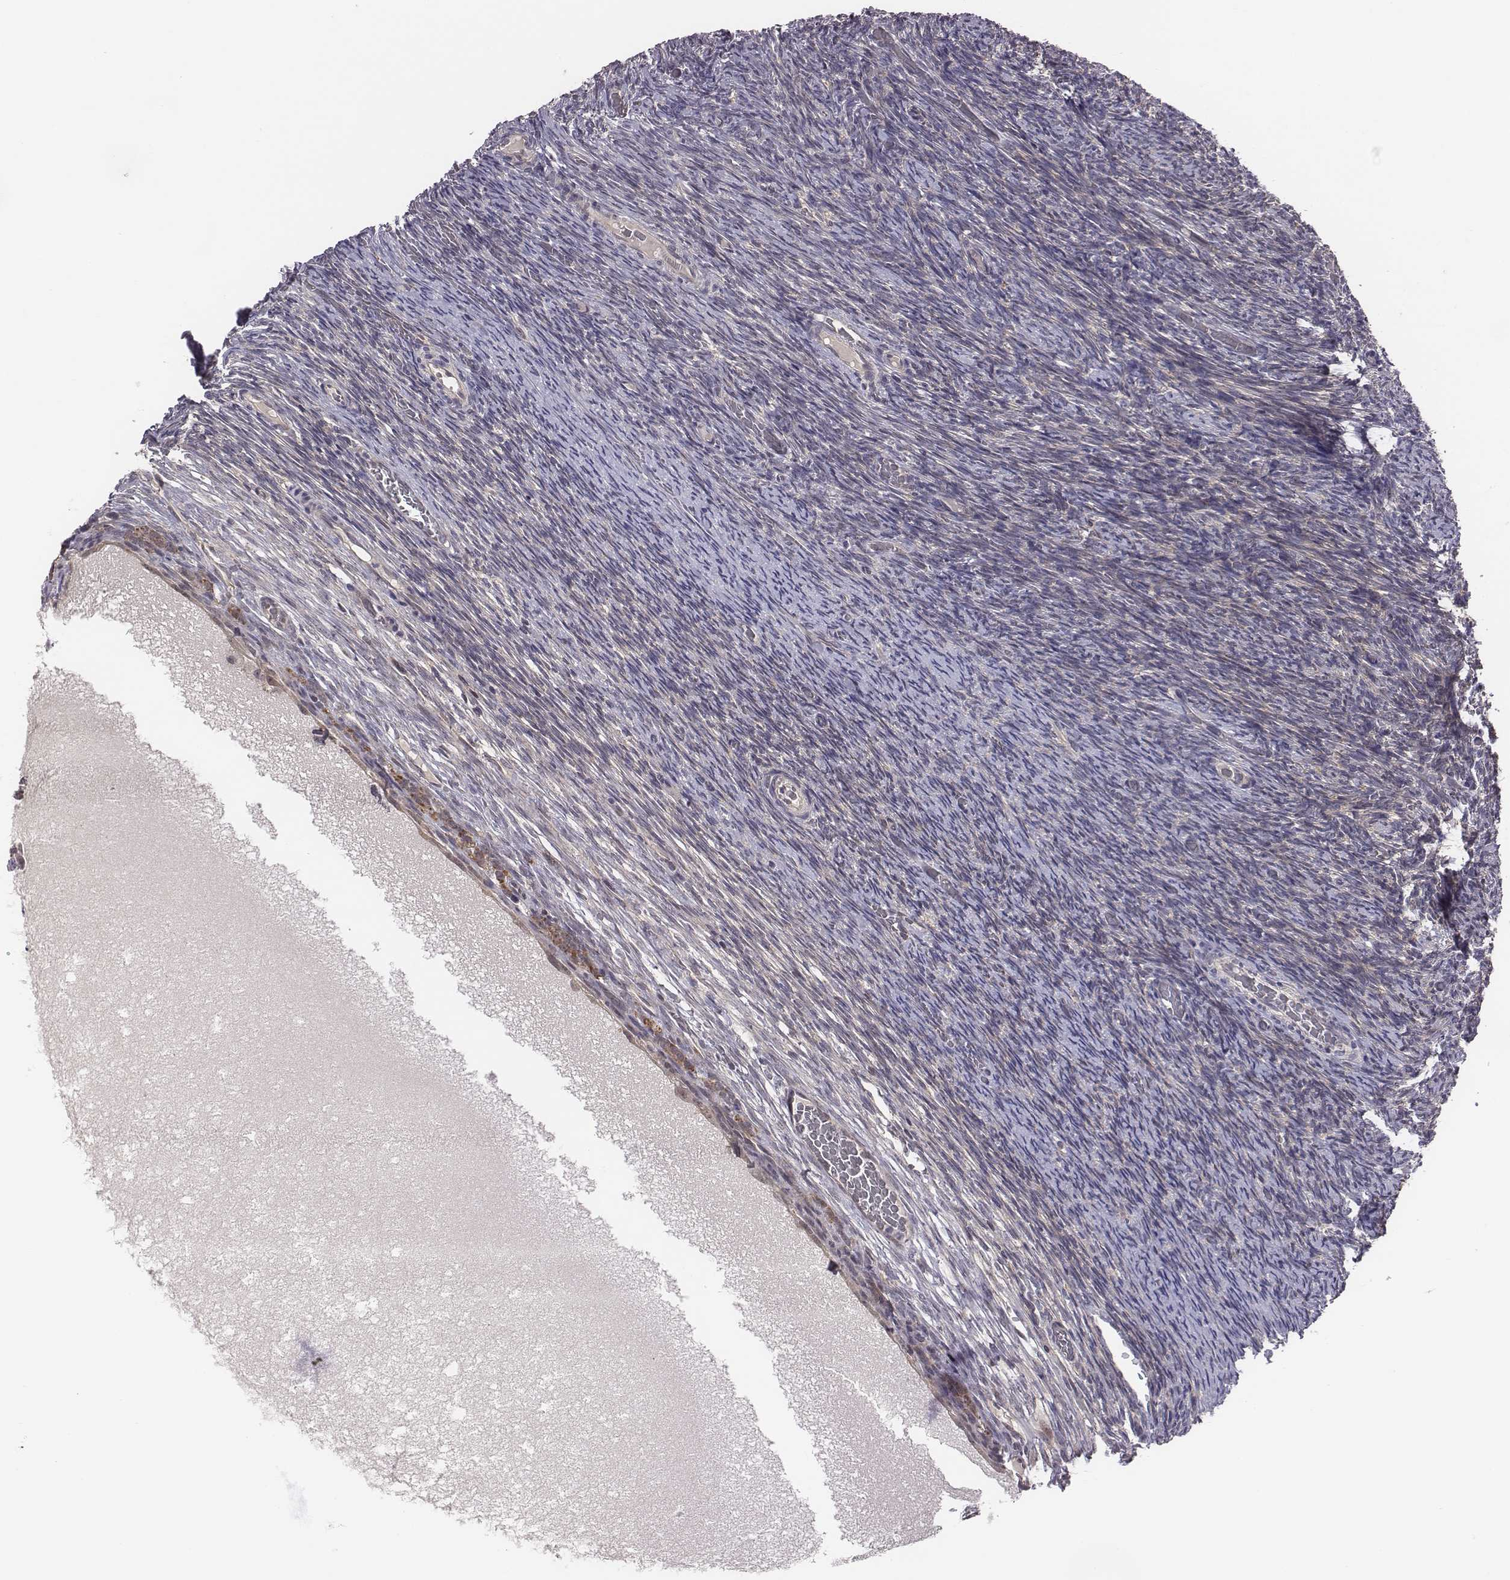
{"staining": {"intensity": "negative", "quantity": "none", "location": "none"}, "tissue": "ovary", "cell_type": "Ovarian stroma cells", "image_type": "normal", "snomed": [{"axis": "morphology", "description": "Normal tissue, NOS"}, {"axis": "topography", "description": "Ovary"}], "caption": "A high-resolution photomicrograph shows IHC staining of unremarkable ovary, which exhibits no significant staining in ovarian stroma cells. (DAB immunohistochemistry with hematoxylin counter stain).", "gene": "SMURF2", "patient": {"sex": "female", "age": 34}}